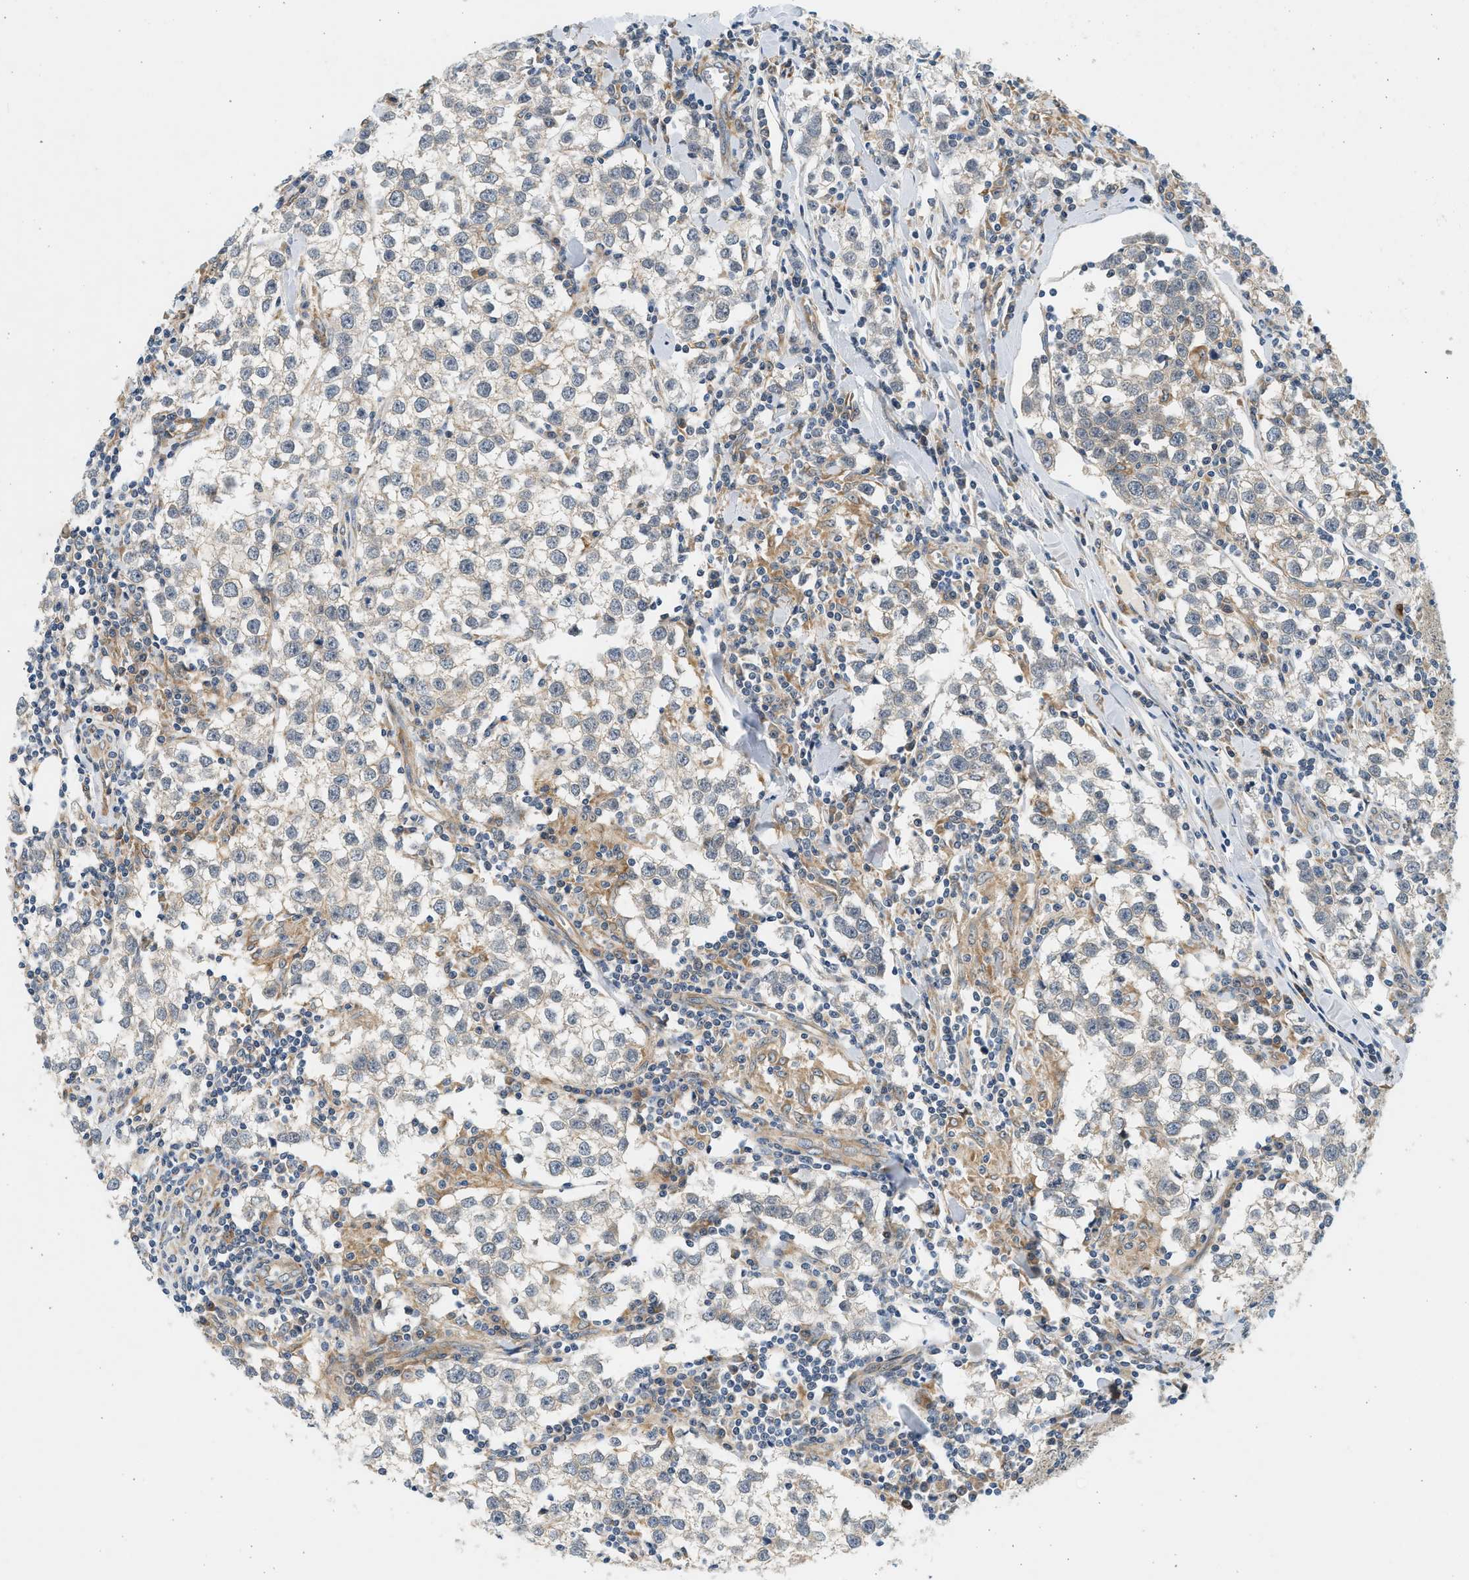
{"staining": {"intensity": "weak", "quantity": "<25%", "location": "cytoplasmic/membranous"}, "tissue": "testis cancer", "cell_type": "Tumor cells", "image_type": "cancer", "snomed": [{"axis": "morphology", "description": "Seminoma, NOS"}, {"axis": "morphology", "description": "Carcinoma, Embryonal, NOS"}, {"axis": "topography", "description": "Testis"}], "caption": "This is an immunohistochemistry histopathology image of human testis seminoma. There is no staining in tumor cells.", "gene": "KDELR2", "patient": {"sex": "male", "age": 36}}